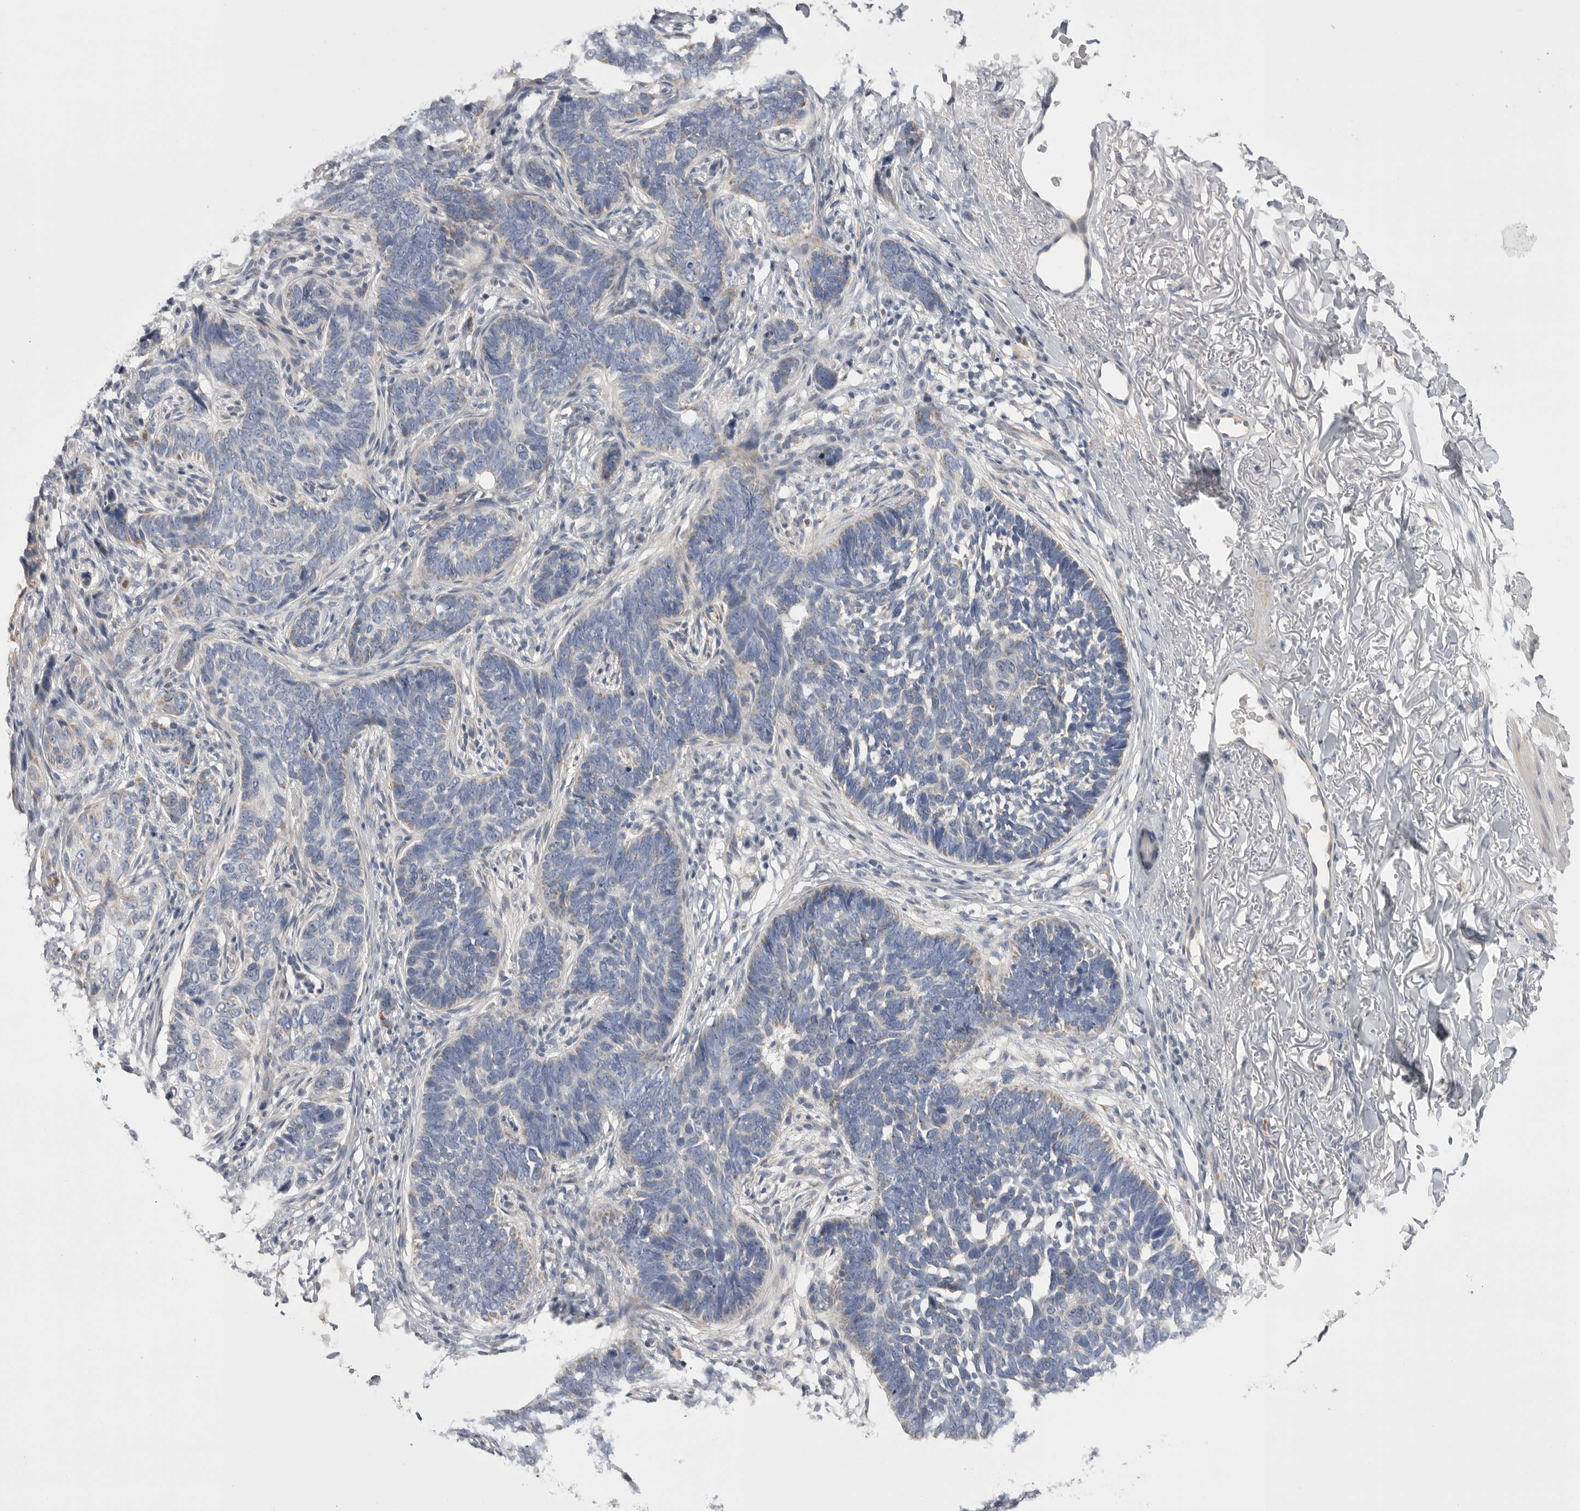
{"staining": {"intensity": "weak", "quantity": "<25%", "location": "cytoplasmic/membranous"}, "tissue": "skin cancer", "cell_type": "Tumor cells", "image_type": "cancer", "snomed": [{"axis": "morphology", "description": "Normal tissue, NOS"}, {"axis": "morphology", "description": "Basal cell carcinoma"}, {"axis": "topography", "description": "Skin"}], "caption": "Human skin basal cell carcinoma stained for a protein using IHC reveals no positivity in tumor cells.", "gene": "CCDC126", "patient": {"sex": "male", "age": 77}}